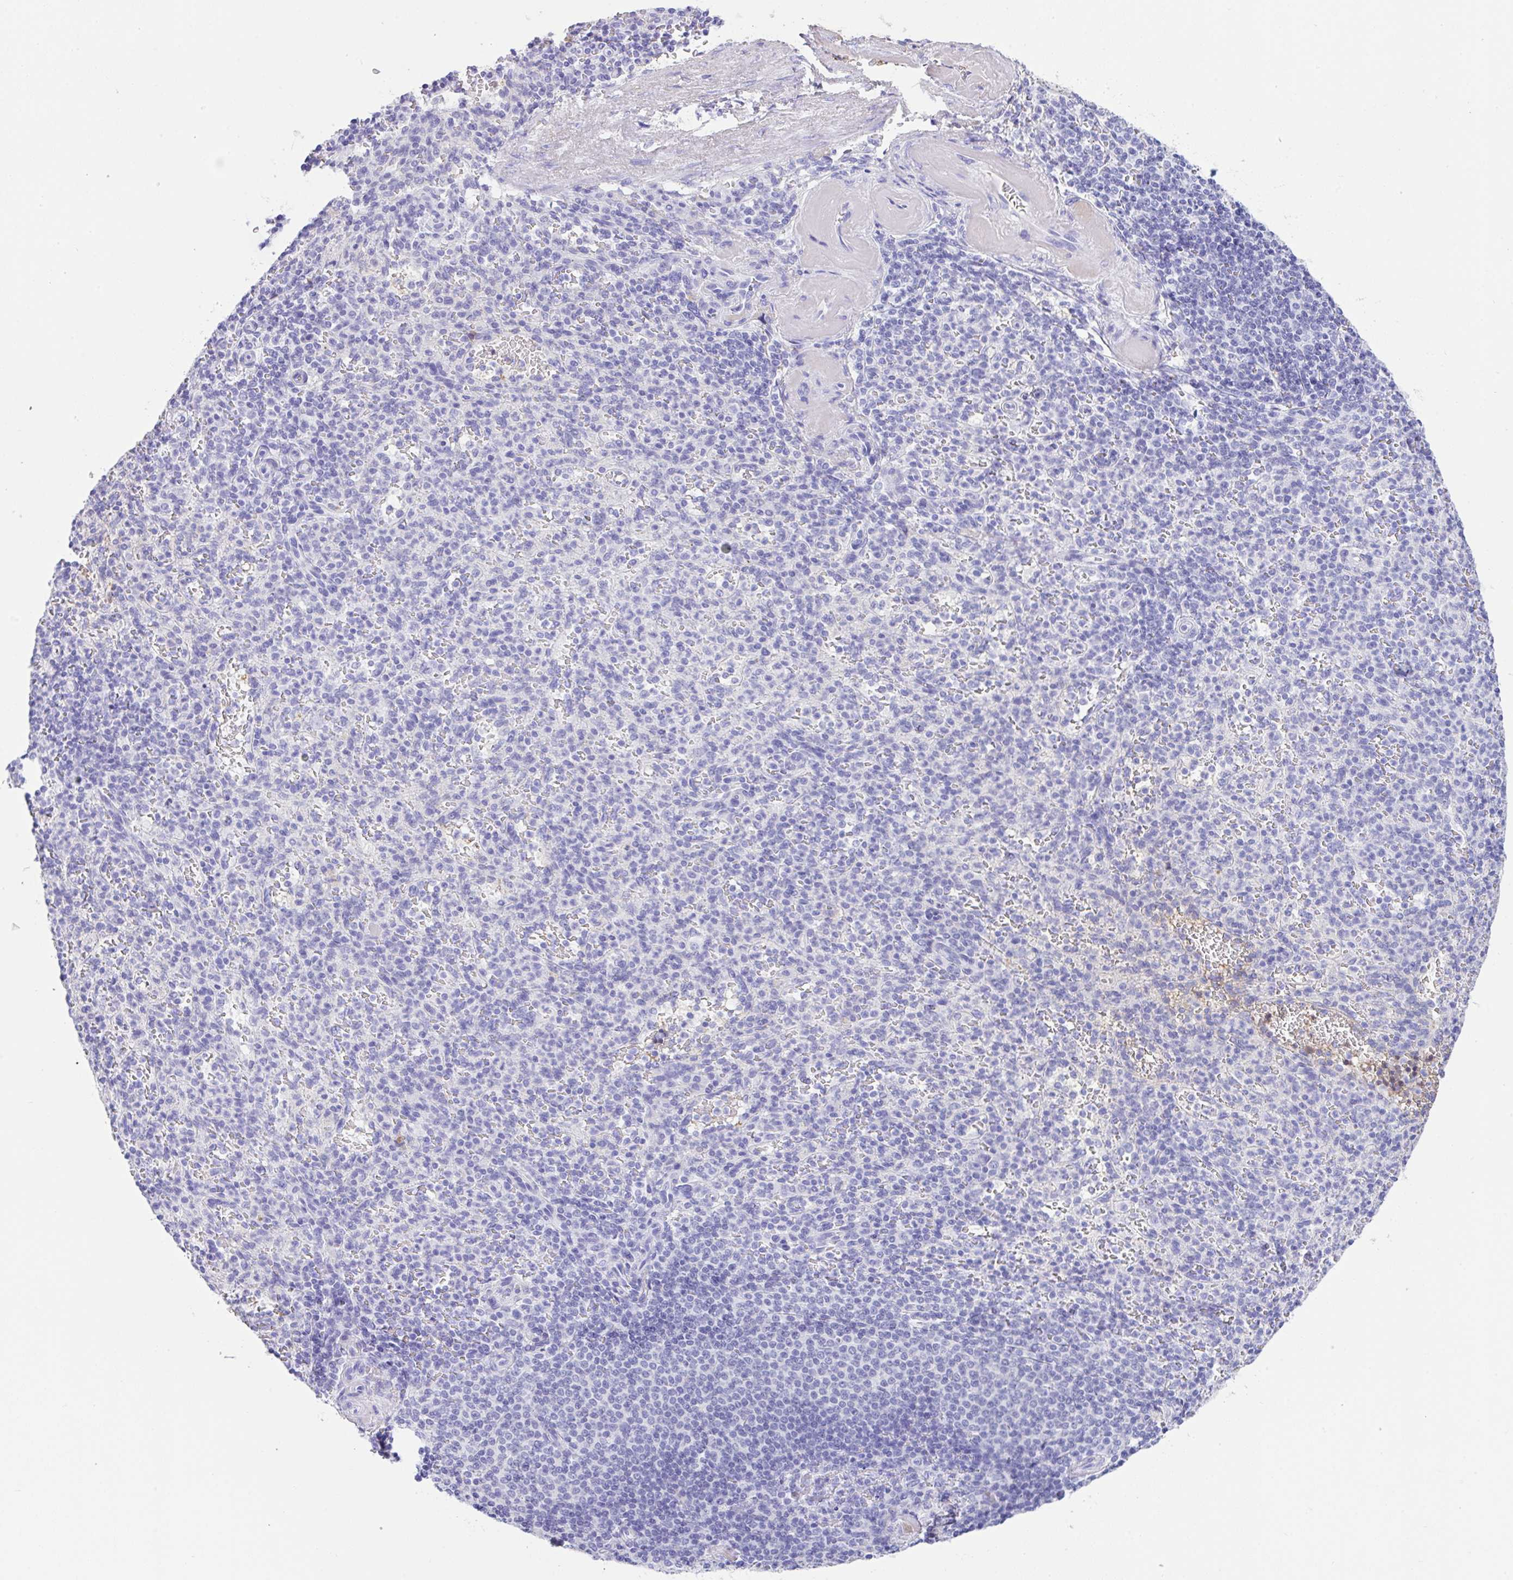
{"staining": {"intensity": "negative", "quantity": "none", "location": "none"}, "tissue": "spleen", "cell_type": "Cells in red pulp", "image_type": "normal", "snomed": [{"axis": "morphology", "description": "Normal tissue, NOS"}, {"axis": "topography", "description": "Spleen"}], "caption": "A high-resolution micrograph shows immunohistochemistry staining of unremarkable spleen, which exhibits no significant expression in cells in red pulp.", "gene": "HOXC12", "patient": {"sex": "female", "age": 74}}